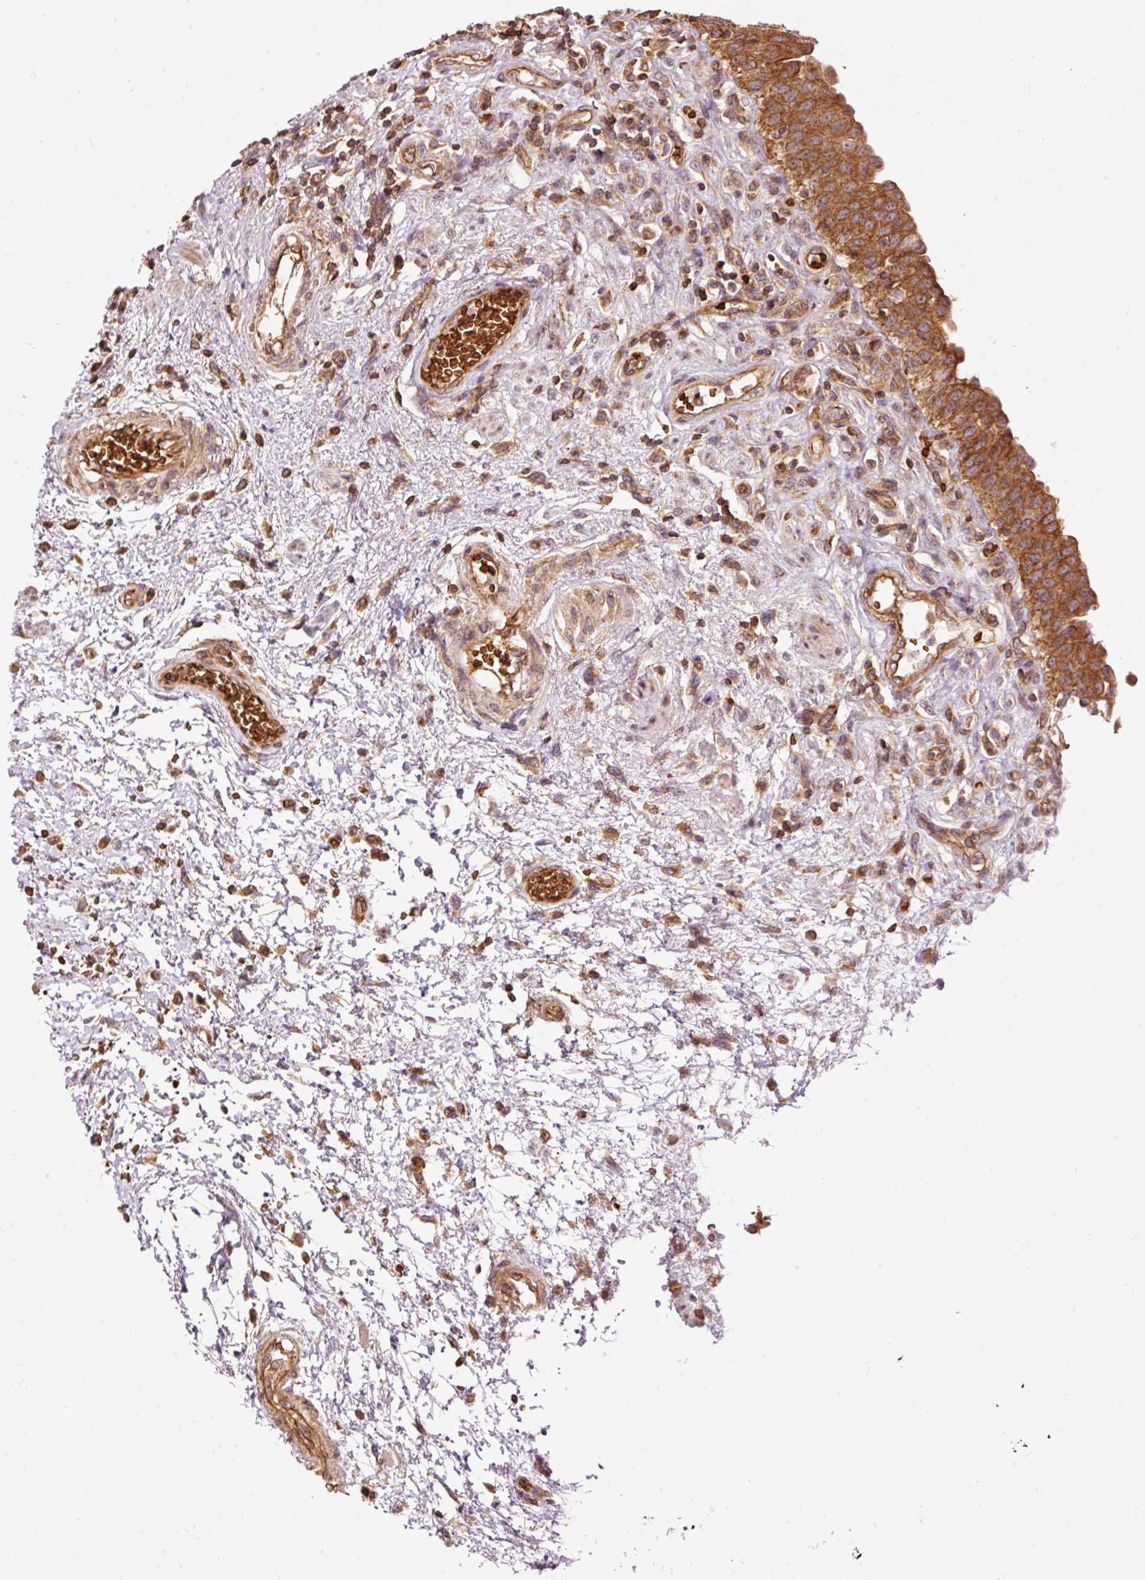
{"staining": {"intensity": "strong", "quantity": ">75%", "location": "cytoplasmic/membranous"}, "tissue": "urinary bladder", "cell_type": "Urothelial cells", "image_type": "normal", "snomed": [{"axis": "morphology", "description": "Normal tissue, NOS"}, {"axis": "topography", "description": "Urinary bladder"}], "caption": "Normal urinary bladder shows strong cytoplasmic/membranous expression in approximately >75% of urothelial cells, visualized by immunohistochemistry. The staining is performed using DAB brown chromogen to label protein expression. The nuclei are counter-stained blue using hematoxylin.", "gene": "ADCY4", "patient": {"sex": "male", "age": 71}}